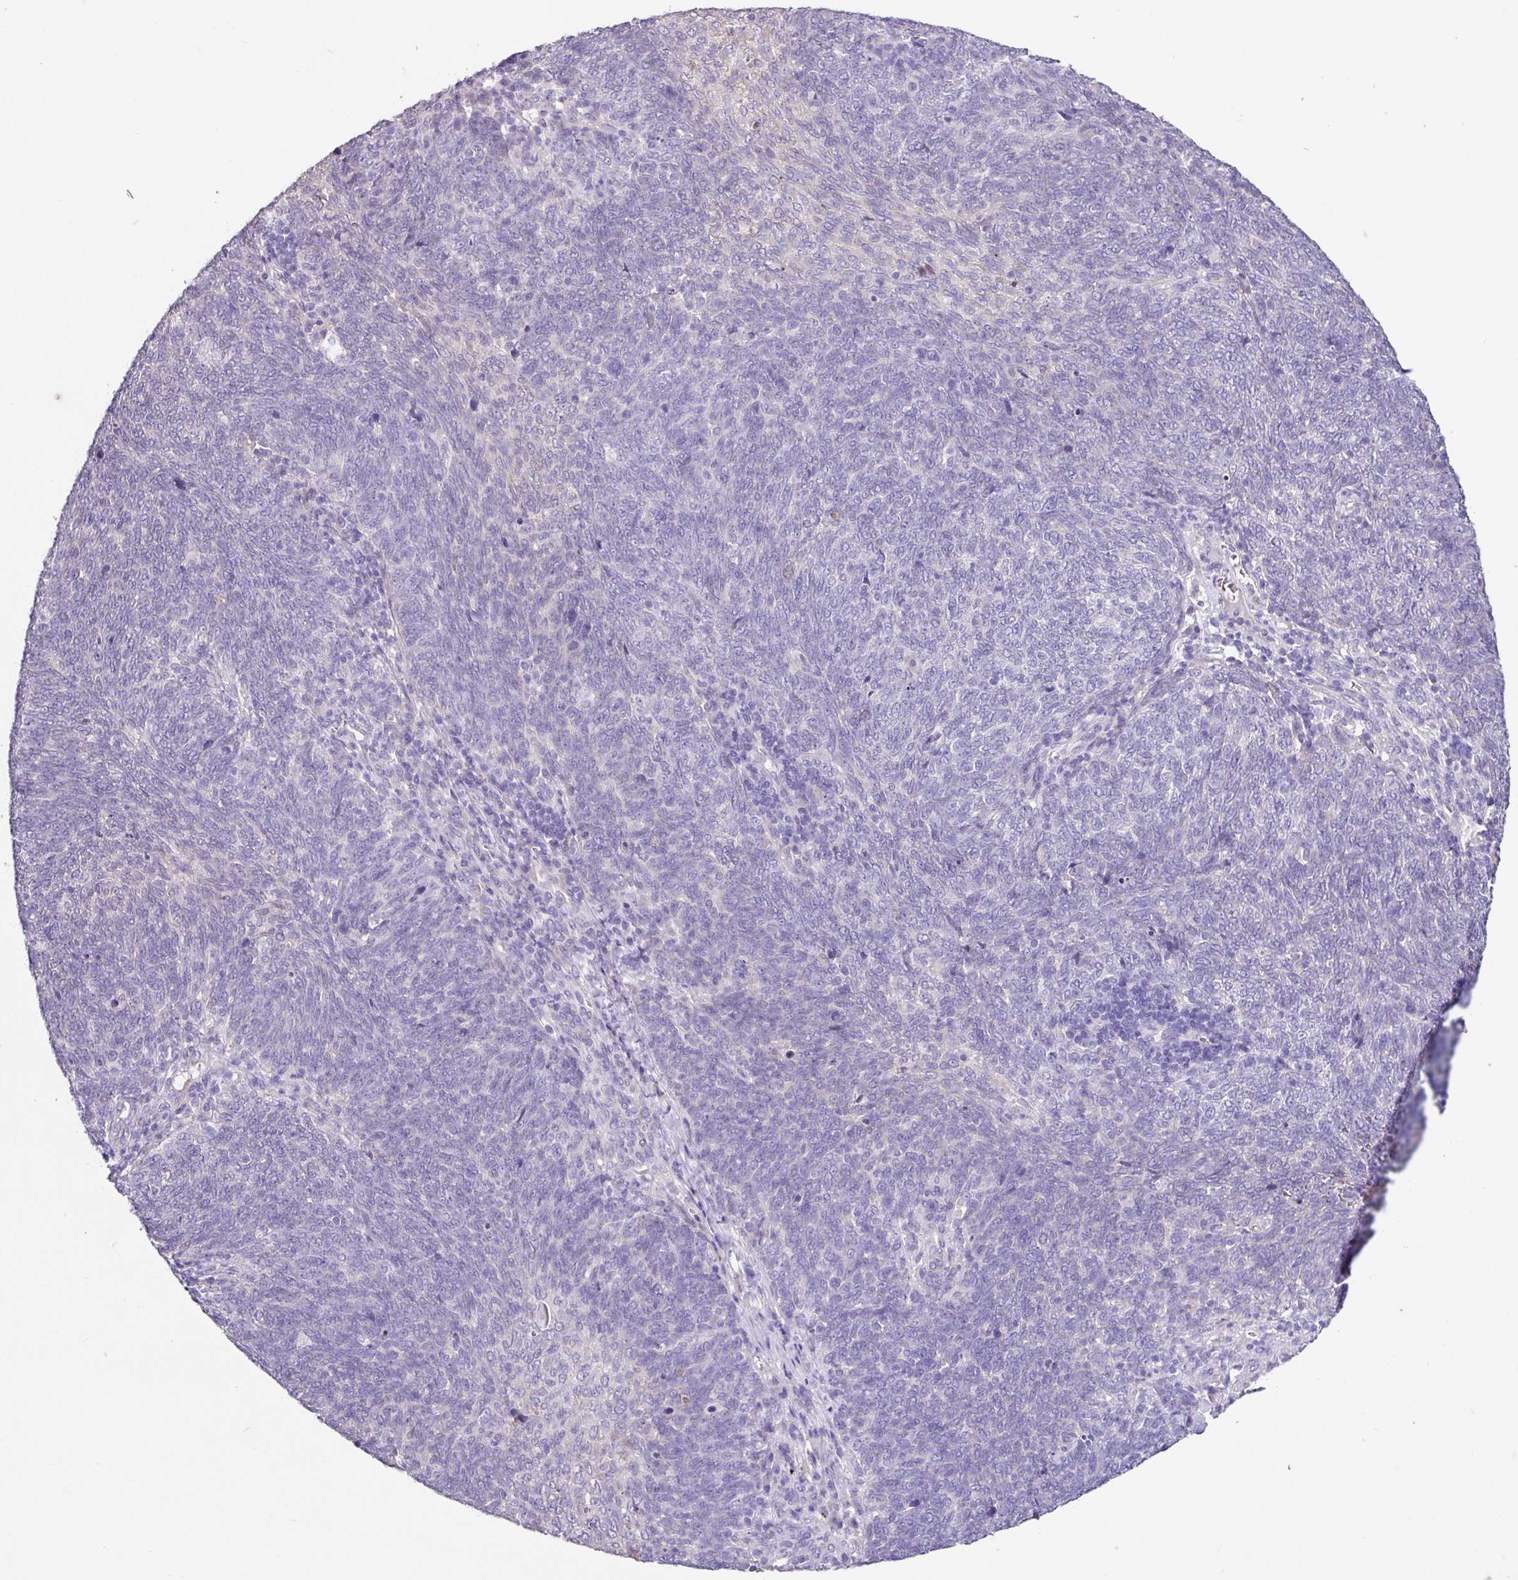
{"staining": {"intensity": "negative", "quantity": "none", "location": "none"}, "tissue": "lung cancer", "cell_type": "Tumor cells", "image_type": "cancer", "snomed": [{"axis": "morphology", "description": "Squamous cell carcinoma, NOS"}, {"axis": "topography", "description": "Lung"}], "caption": "Protein analysis of lung squamous cell carcinoma demonstrates no significant staining in tumor cells.", "gene": "ZG16", "patient": {"sex": "female", "age": 72}}